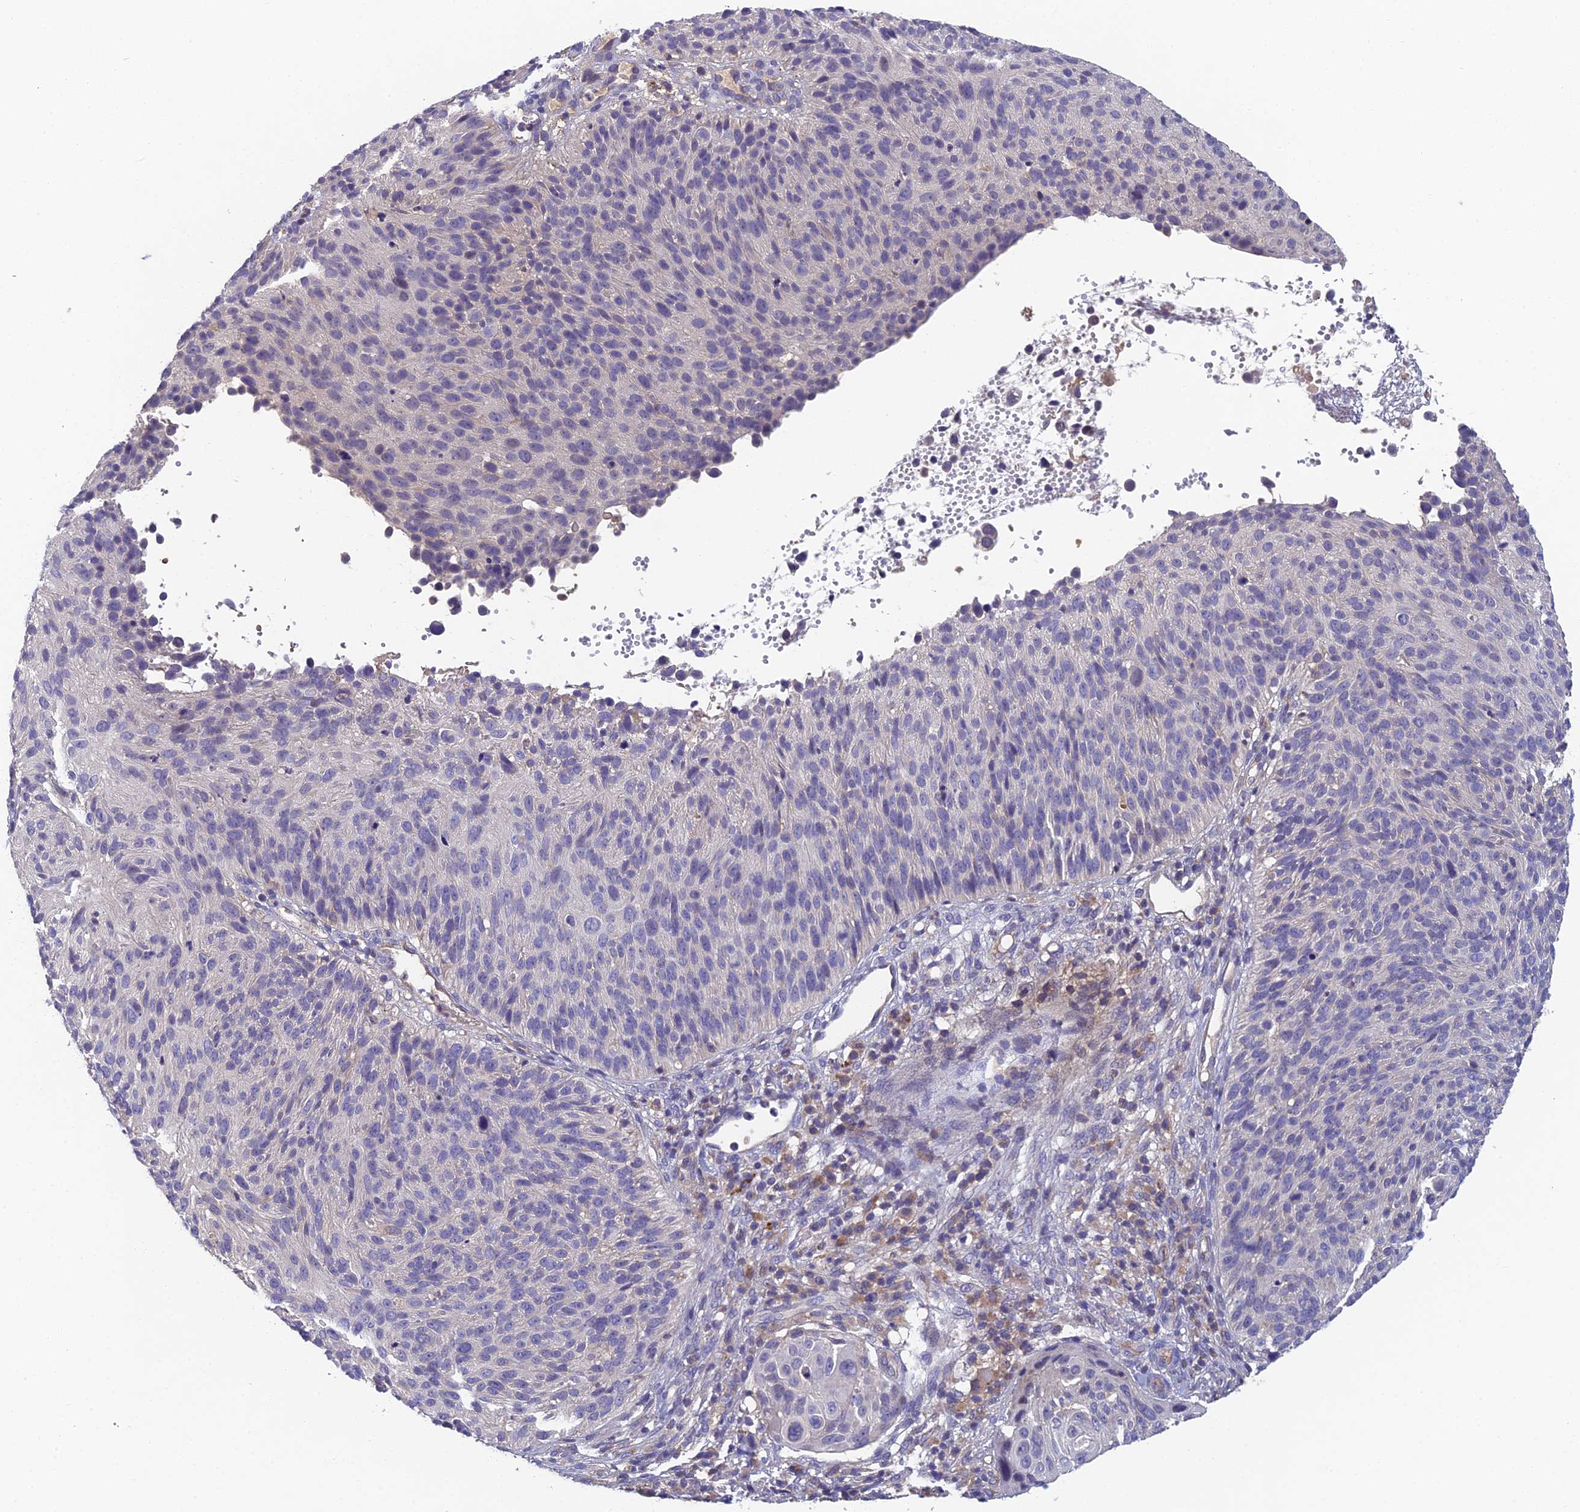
{"staining": {"intensity": "negative", "quantity": "none", "location": "none"}, "tissue": "cervical cancer", "cell_type": "Tumor cells", "image_type": "cancer", "snomed": [{"axis": "morphology", "description": "Squamous cell carcinoma, NOS"}, {"axis": "topography", "description": "Cervix"}], "caption": "This is an IHC histopathology image of human squamous cell carcinoma (cervical). There is no positivity in tumor cells.", "gene": "ADAMTS13", "patient": {"sex": "female", "age": 74}}